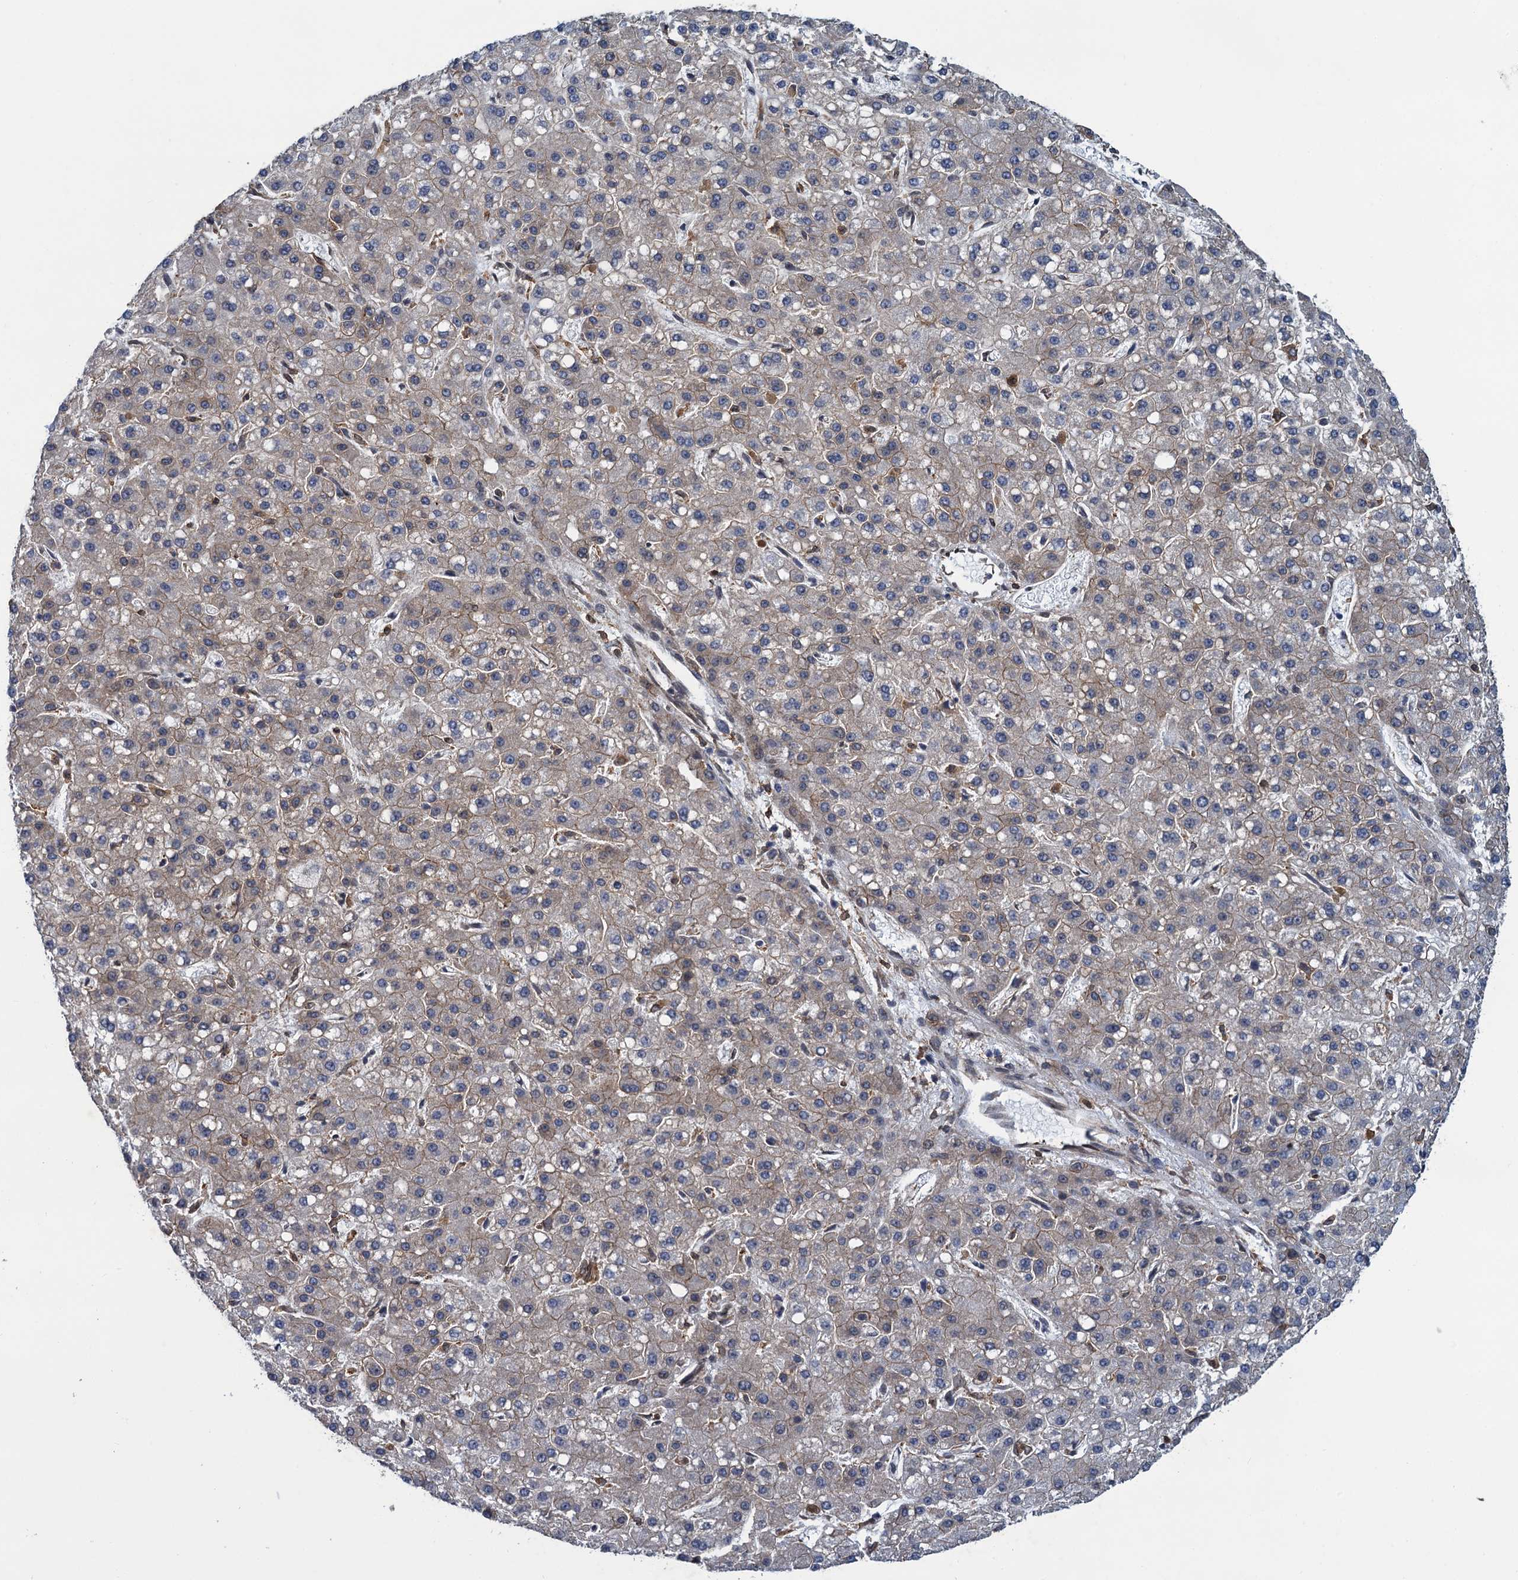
{"staining": {"intensity": "weak", "quantity": "<25%", "location": "cytoplasmic/membranous"}, "tissue": "liver cancer", "cell_type": "Tumor cells", "image_type": "cancer", "snomed": [{"axis": "morphology", "description": "Carcinoma, Hepatocellular, NOS"}, {"axis": "topography", "description": "Liver"}], "caption": "This is an IHC histopathology image of hepatocellular carcinoma (liver). There is no positivity in tumor cells.", "gene": "ARMC5", "patient": {"sex": "male", "age": 67}}